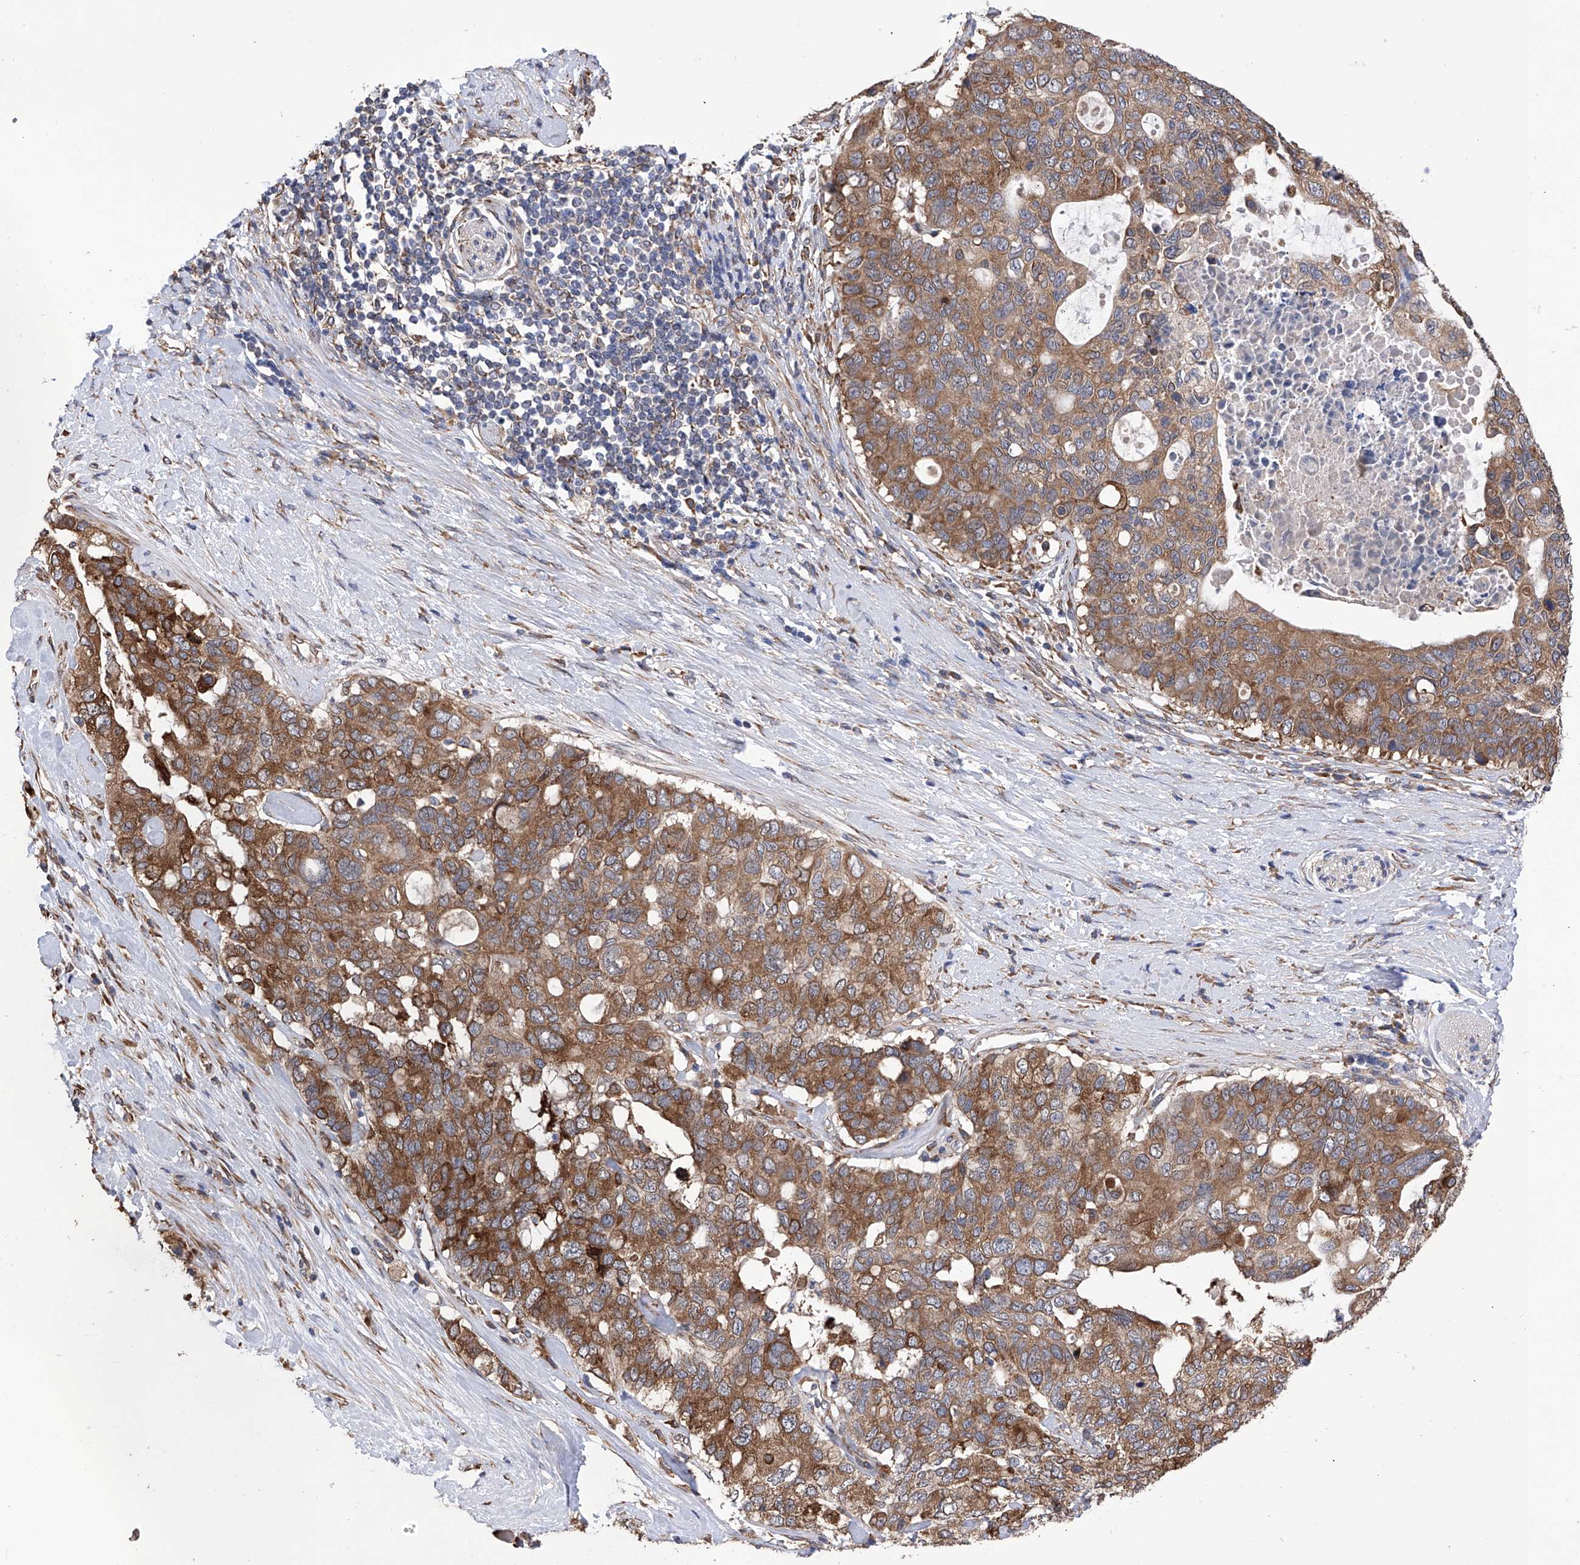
{"staining": {"intensity": "moderate", "quantity": ">75%", "location": "cytoplasmic/membranous"}, "tissue": "pancreatic cancer", "cell_type": "Tumor cells", "image_type": "cancer", "snomed": [{"axis": "morphology", "description": "Adenocarcinoma, NOS"}, {"axis": "topography", "description": "Pancreas"}], "caption": "Brown immunohistochemical staining in pancreatic adenocarcinoma demonstrates moderate cytoplasmic/membranous expression in approximately >75% of tumor cells.", "gene": "DNAH8", "patient": {"sex": "female", "age": 56}}